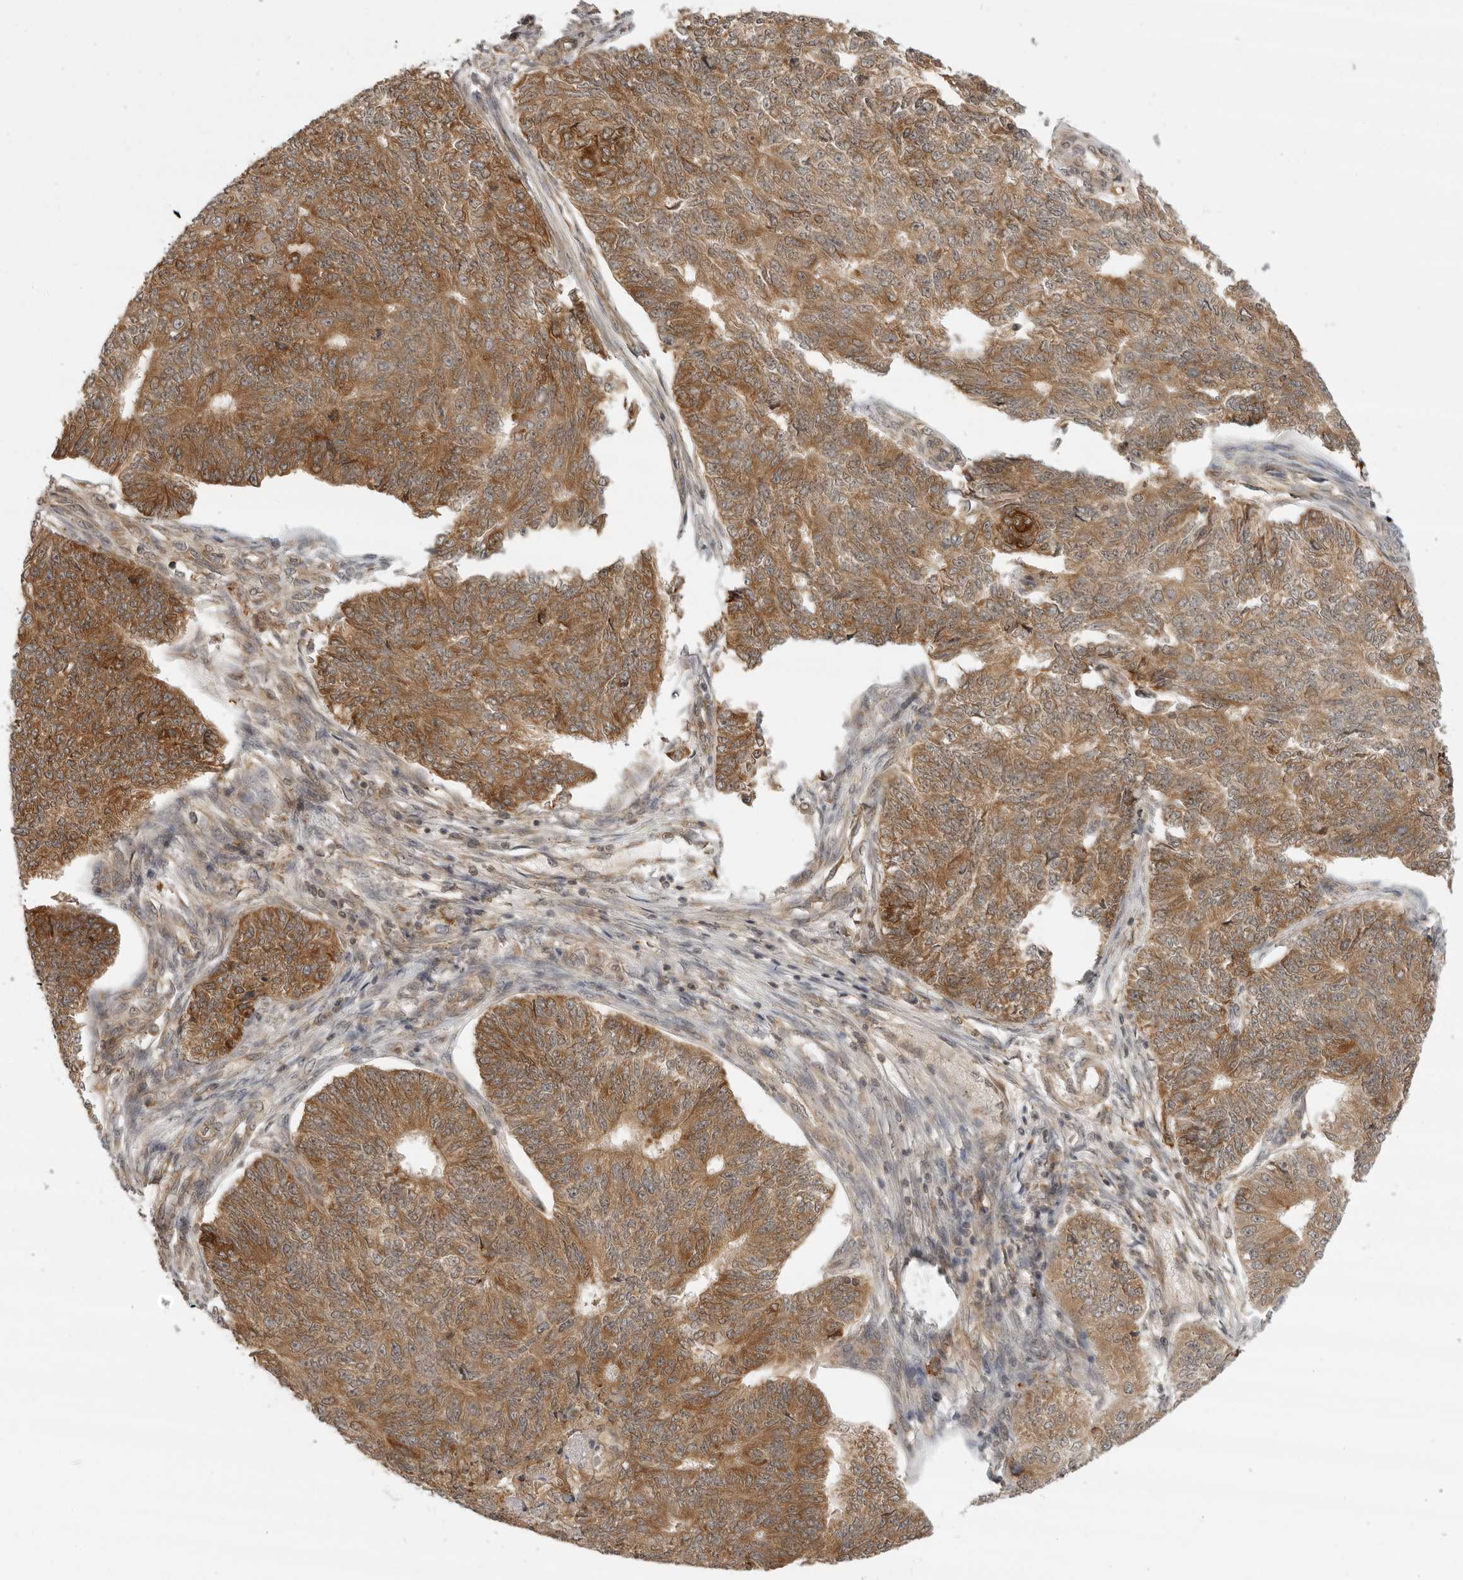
{"staining": {"intensity": "moderate", "quantity": ">75%", "location": "cytoplasmic/membranous"}, "tissue": "endometrial cancer", "cell_type": "Tumor cells", "image_type": "cancer", "snomed": [{"axis": "morphology", "description": "Adenocarcinoma, NOS"}, {"axis": "topography", "description": "Endometrium"}], "caption": "An IHC image of neoplastic tissue is shown. Protein staining in brown shows moderate cytoplasmic/membranous positivity in endometrial adenocarcinoma within tumor cells.", "gene": "PRRC2A", "patient": {"sex": "female", "age": 32}}